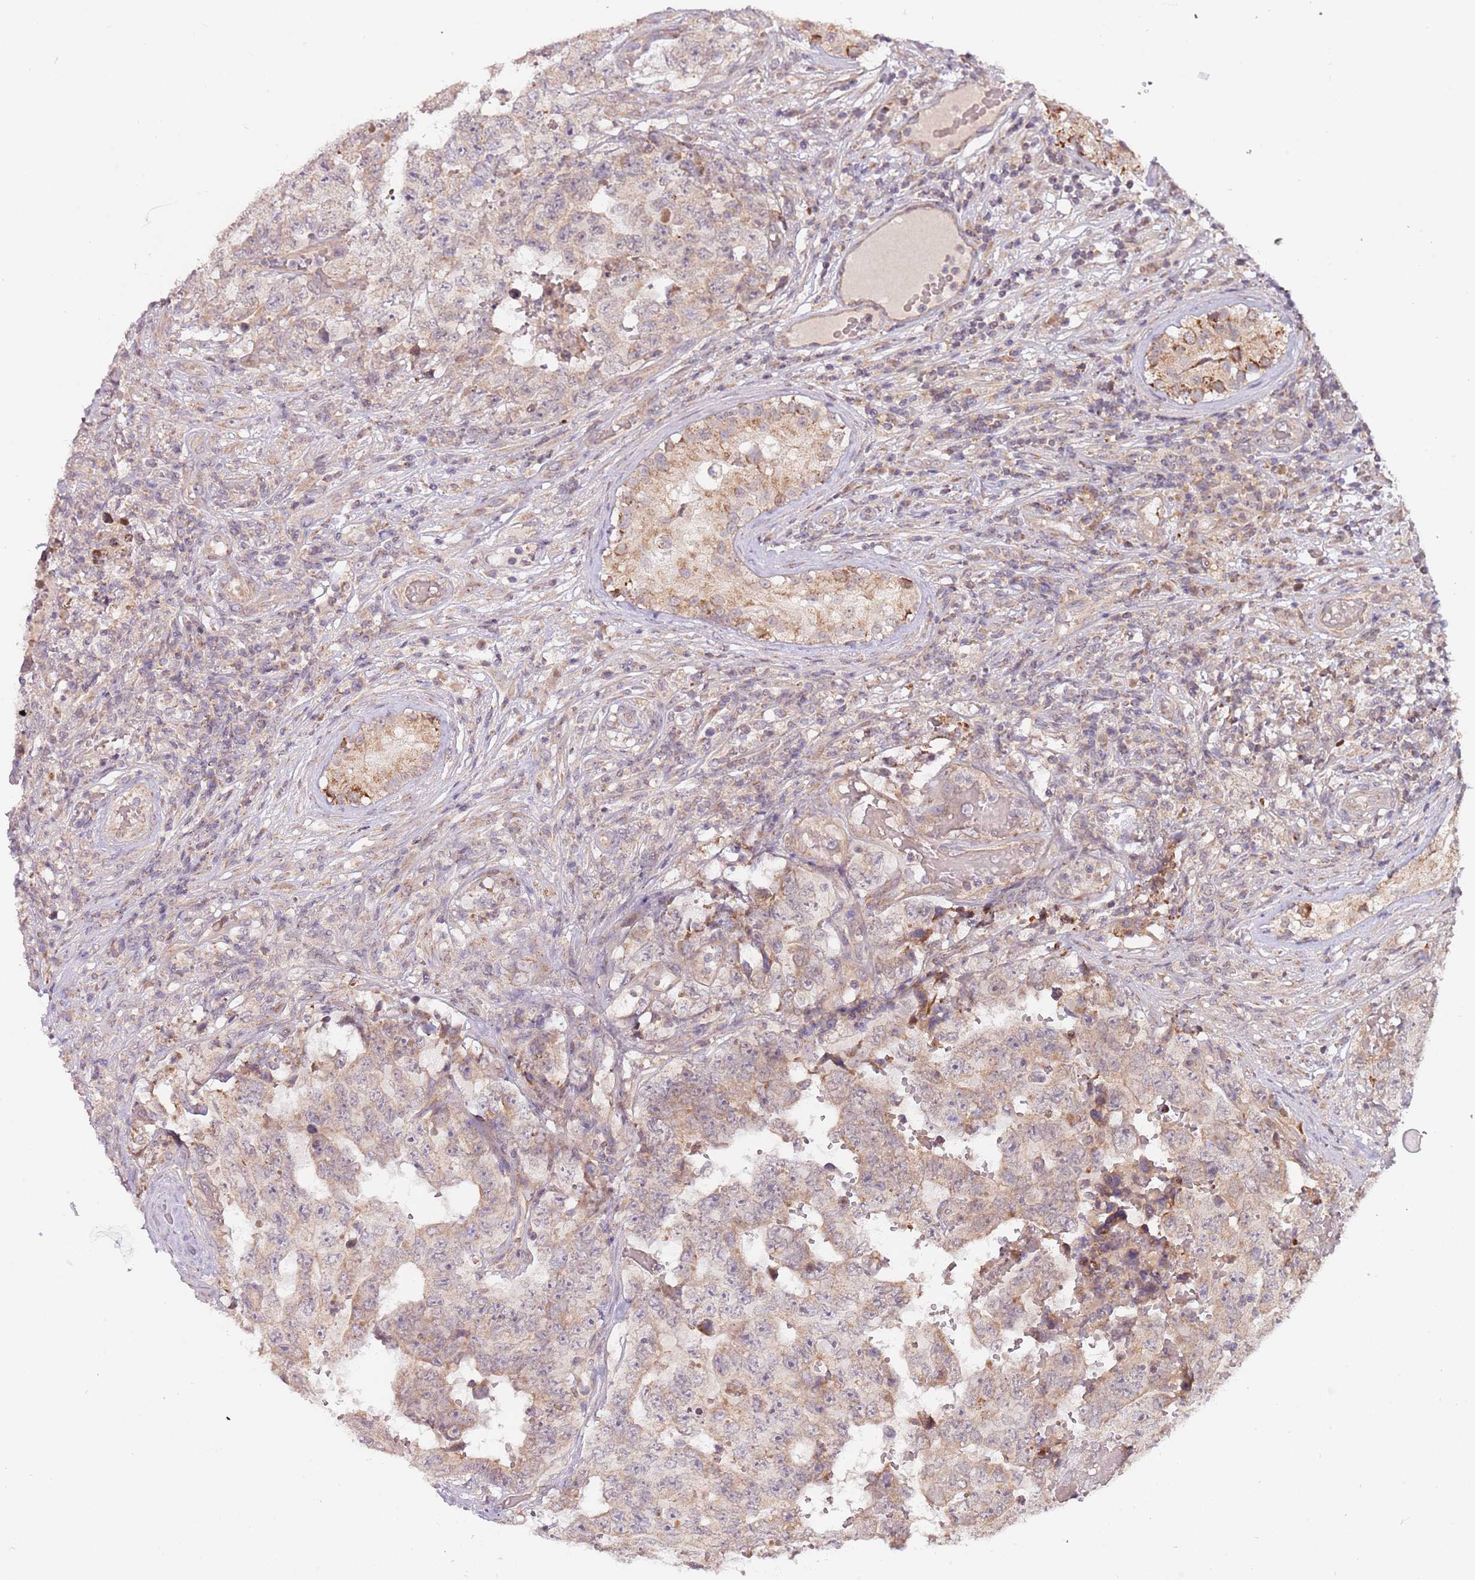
{"staining": {"intensity": "weak", "quantity": "<25%", "location": "cytoplasmic/membranous"}, "tissue": "testis cancer", "cell_type": "Tumor cells", "image_type": "cancer", "snomed": [{"axis": "morphology", "description": "Normal tissue, NOS"}, {"axis": "morphology", "description": "Carcinoma, Embryonal, NOS"}, {"axis": "topography", "description": "Testis"}, {"axis": "topography", "description": "Epididymis"}], "caption": "Photomicrograph shows no protein staining in tumor cells of testis cancer tissue.", "gene": "RNF181", "patient": {"sex": "male", "age": 25}}